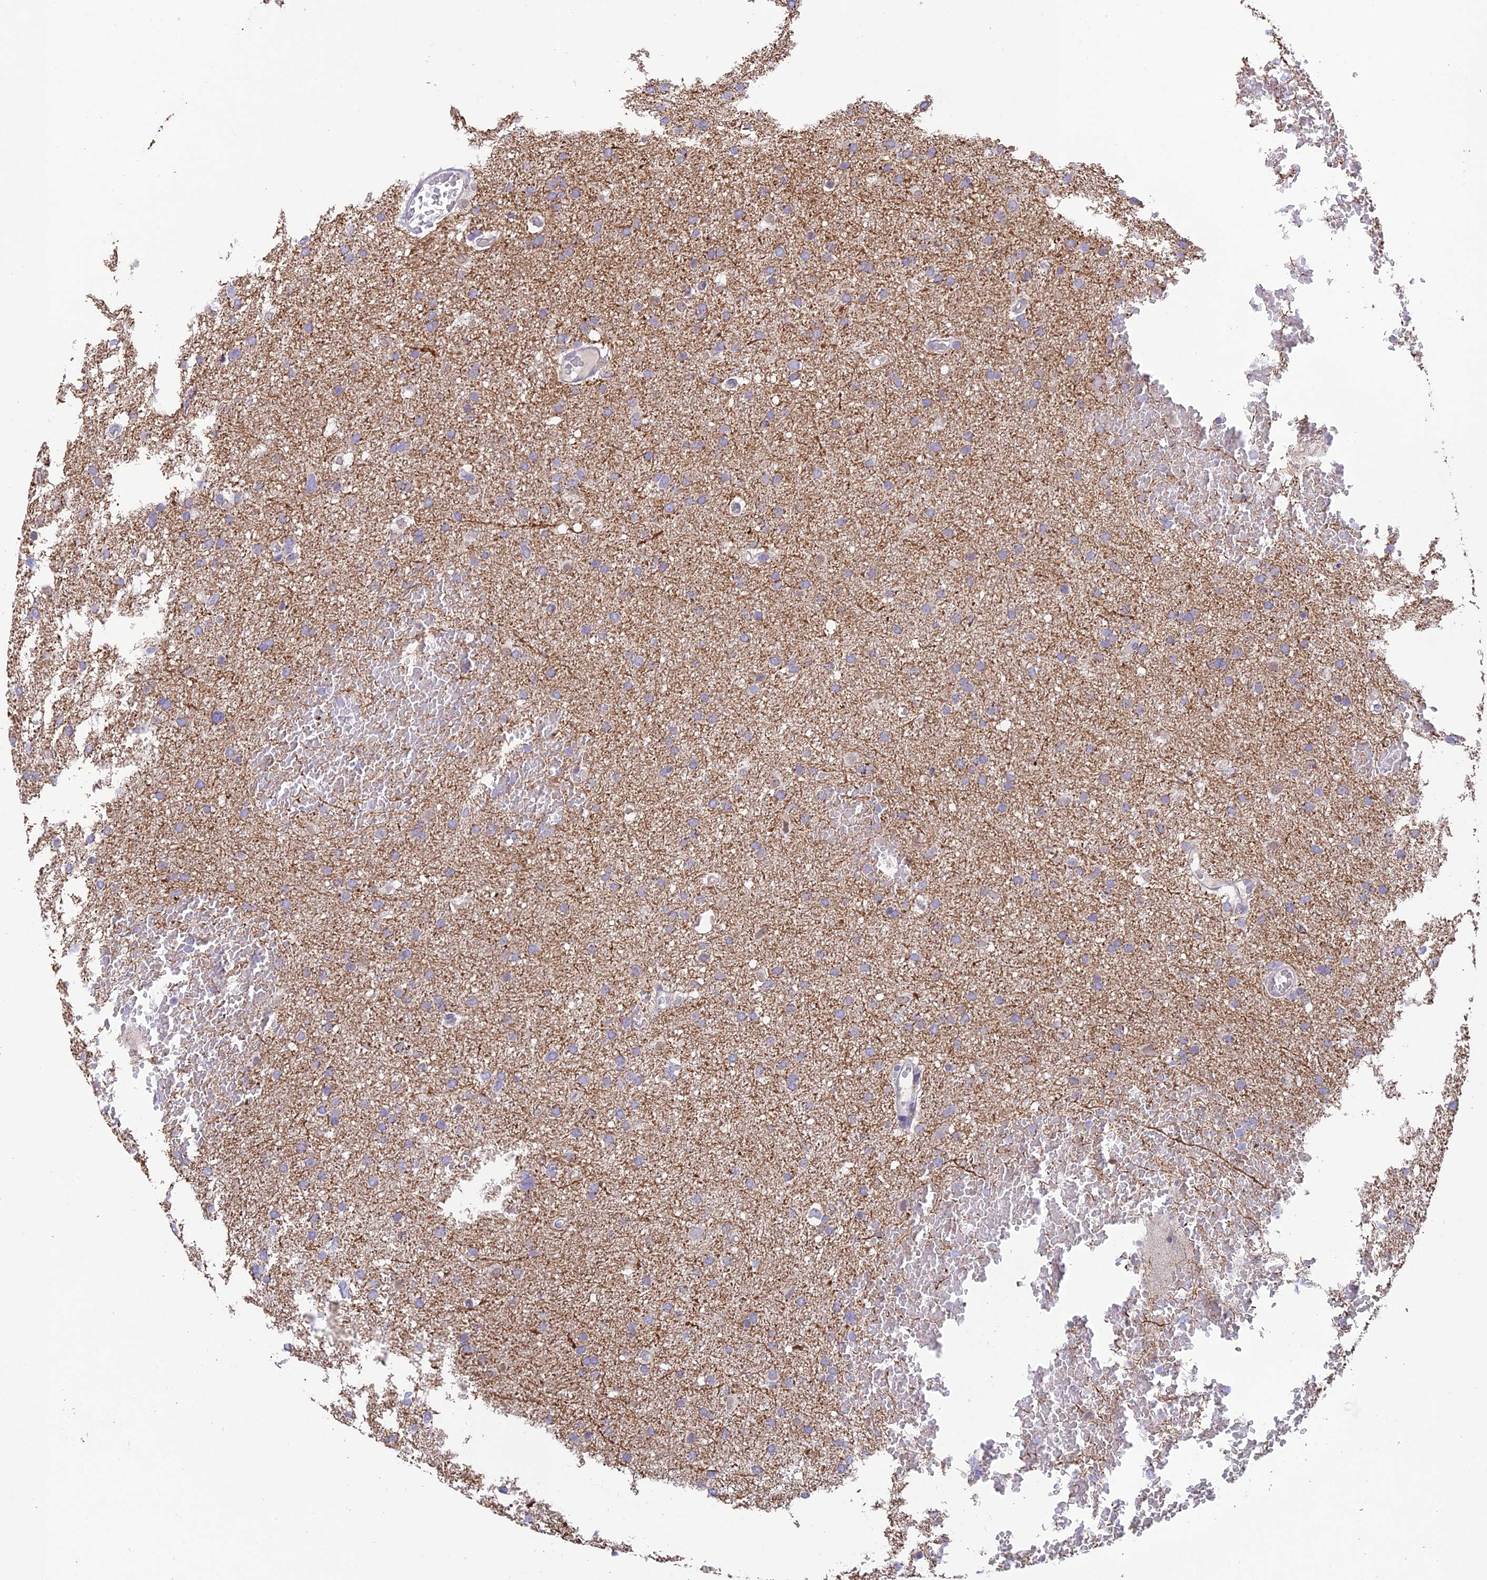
{"staining": {"intensity": "negative", "quantity": "none", "location": "none"}, "tissue": "glioma", "cell_type": "Tumor cells", "image_type": "cancer", "snomed": [{"axis": "morphology", "description": "Glioma, malignant, High grade"}, {"axis": "topography", "description": "Cerebral cortex"}], "caption": "Immunohistochemical staining of human glioma displays no significant staining in tumor cells.", "gene": "BMT2", "patient": {"sex": "female", "age": 36}}